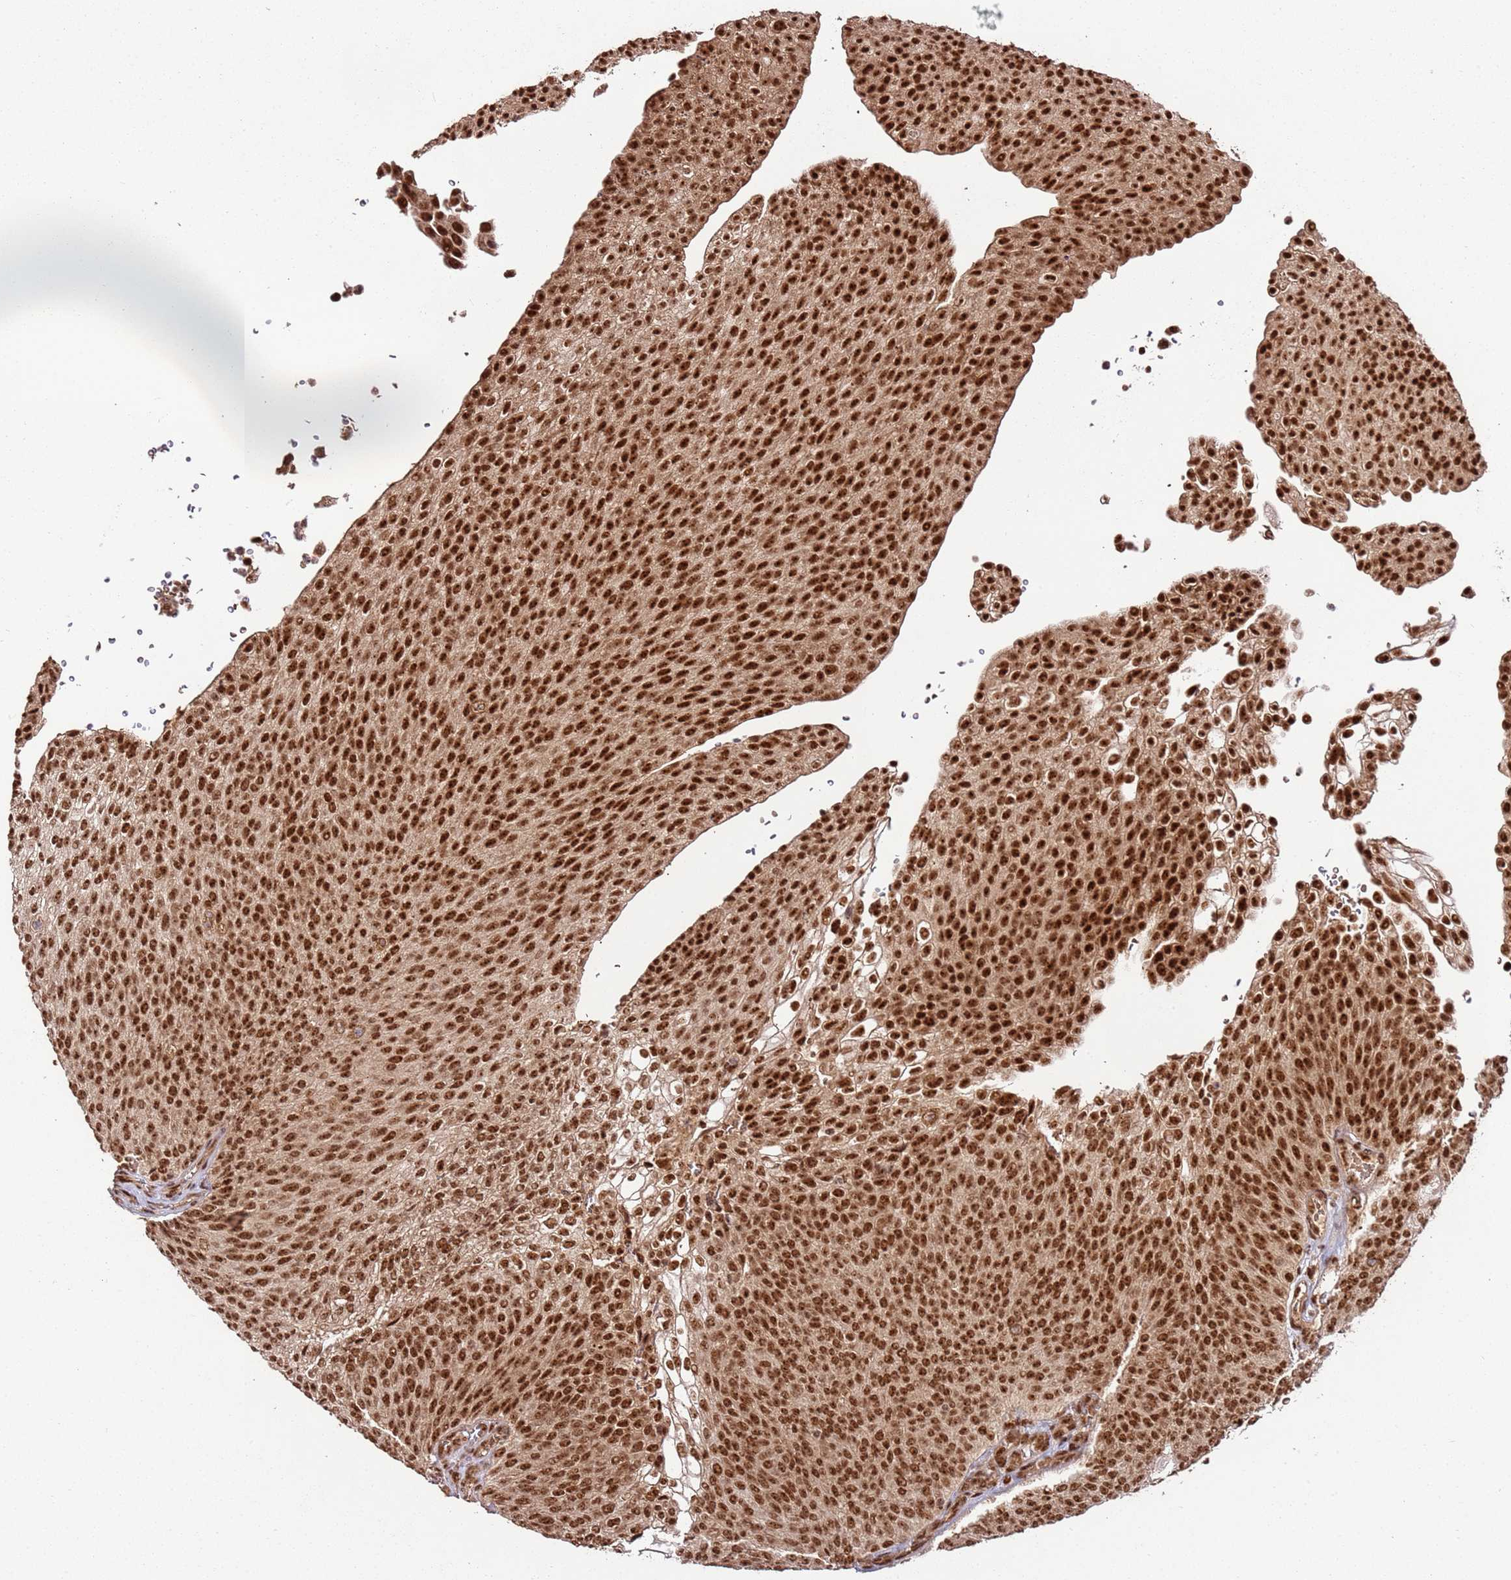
{"staining": {"intensity": "strong", "quantity": ">75%", "location": "nuclear"}, "tissue": "urothelial cancer", "cell_type": "Tumor cells", "image_type": "cancer", "snomed": [{"axis": "morphology", "description": "Urothelial carcinoma, High grade"}, {"axis": "topography", "description": "Urinary bladder"}], "caption": "Urothelial carcinoma (high-grade) stained with DAB (3,3'-diaminobenzidine) IHC demonstrates high levels of strong nuclear positivity in approximately >75% of tumor cells. (brown staining indicates protein expression, while blue staining denotes nuclei).", "gene": "XRN2", "patient": {"sex": "female", "age": 79}}